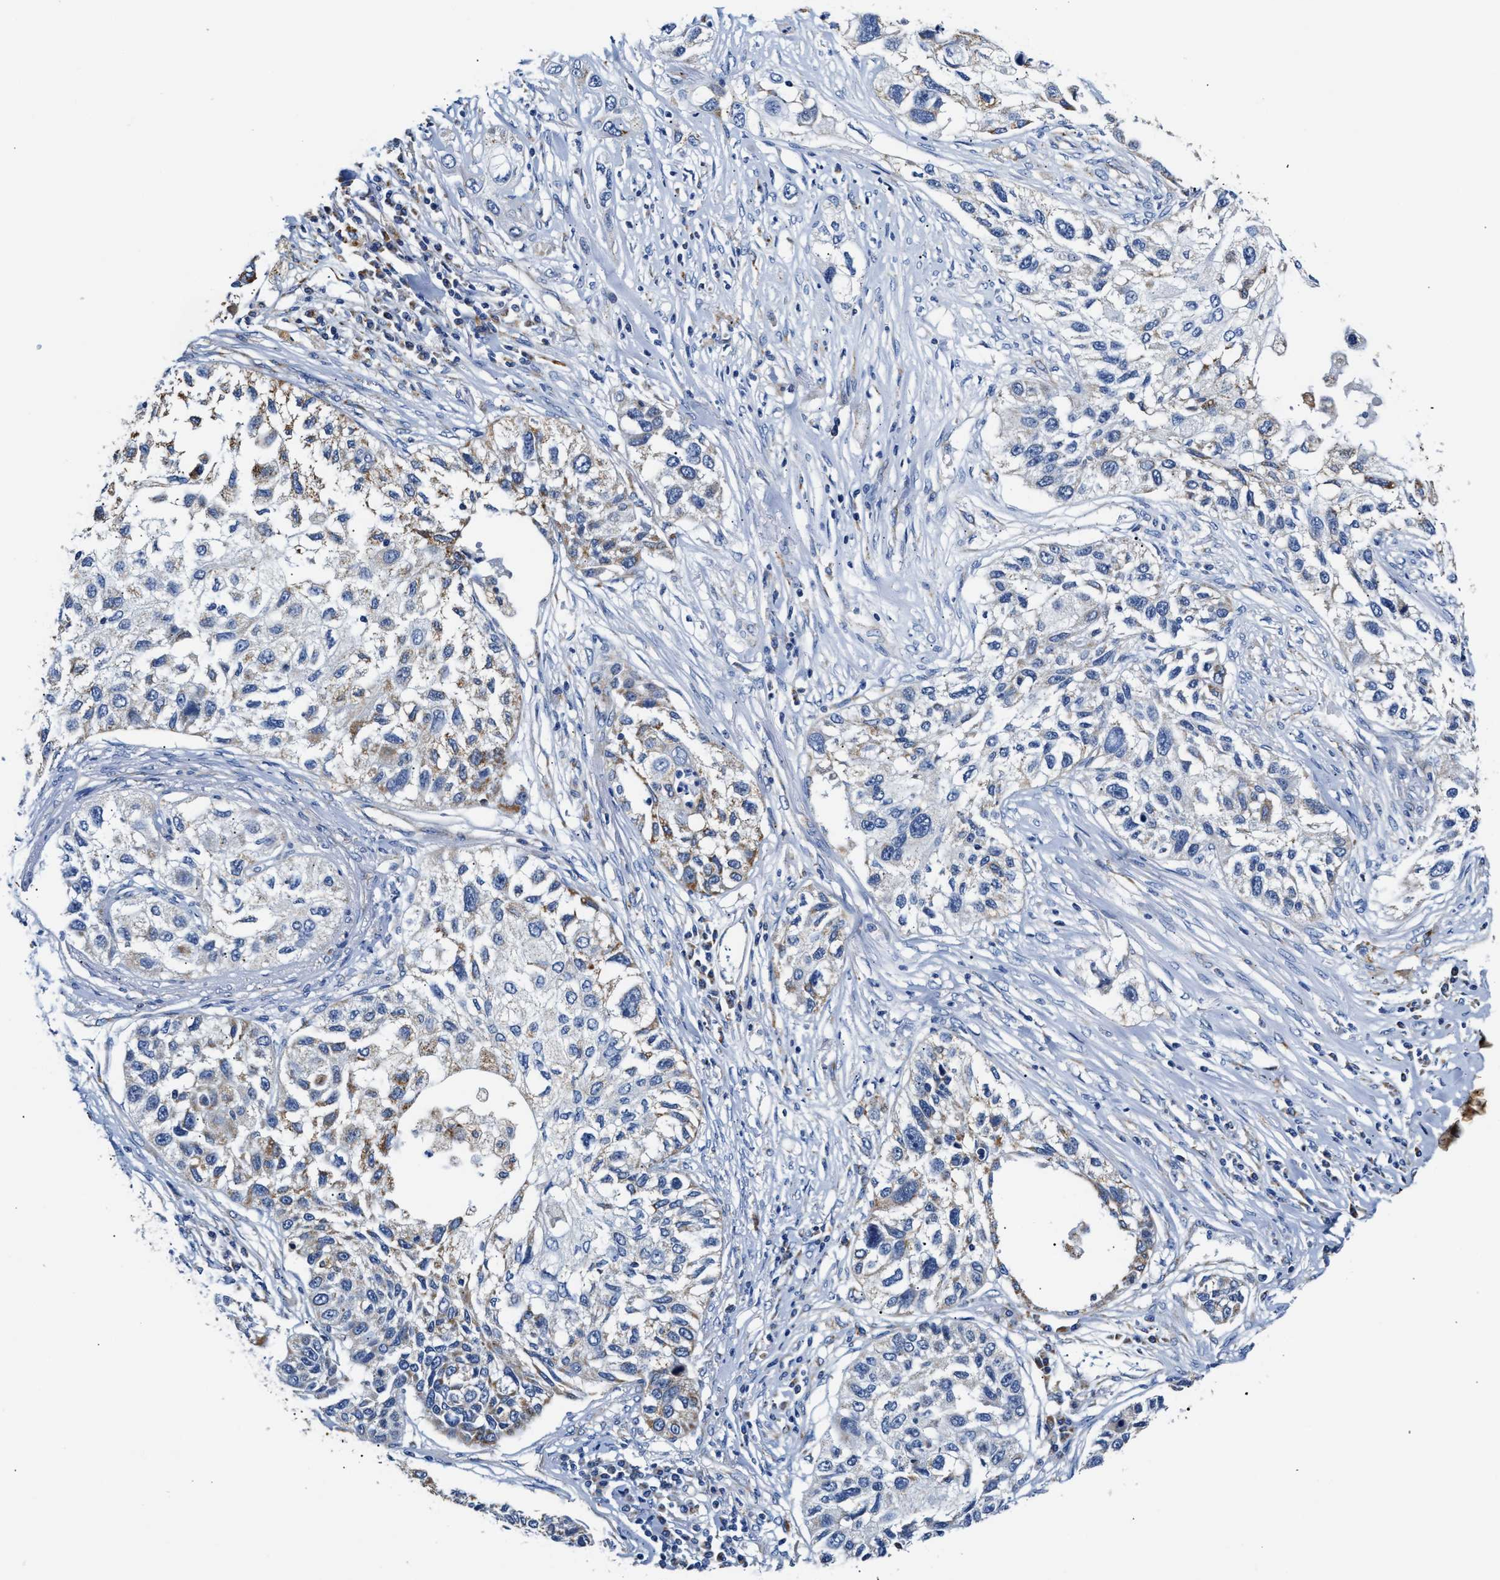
{"staining": {"intensity": "weak", "quantity": "<25%", "location": "cytoplasmic/membranous"}, "tissue": "lung cancer", "cell_type": "Tumor cells", "image_type": "cancer", "snomed": [{"axis": "morphology", "description": "Squamous cell carcinoma, NOS"}, {"axis": "topography", "description": "Lung"}], "caption": "A histopathology image of human lung cancer is negative for staining in tumor cells.", "gene": "ACADVL", "patient": {"sex": "male", "age": 71}}